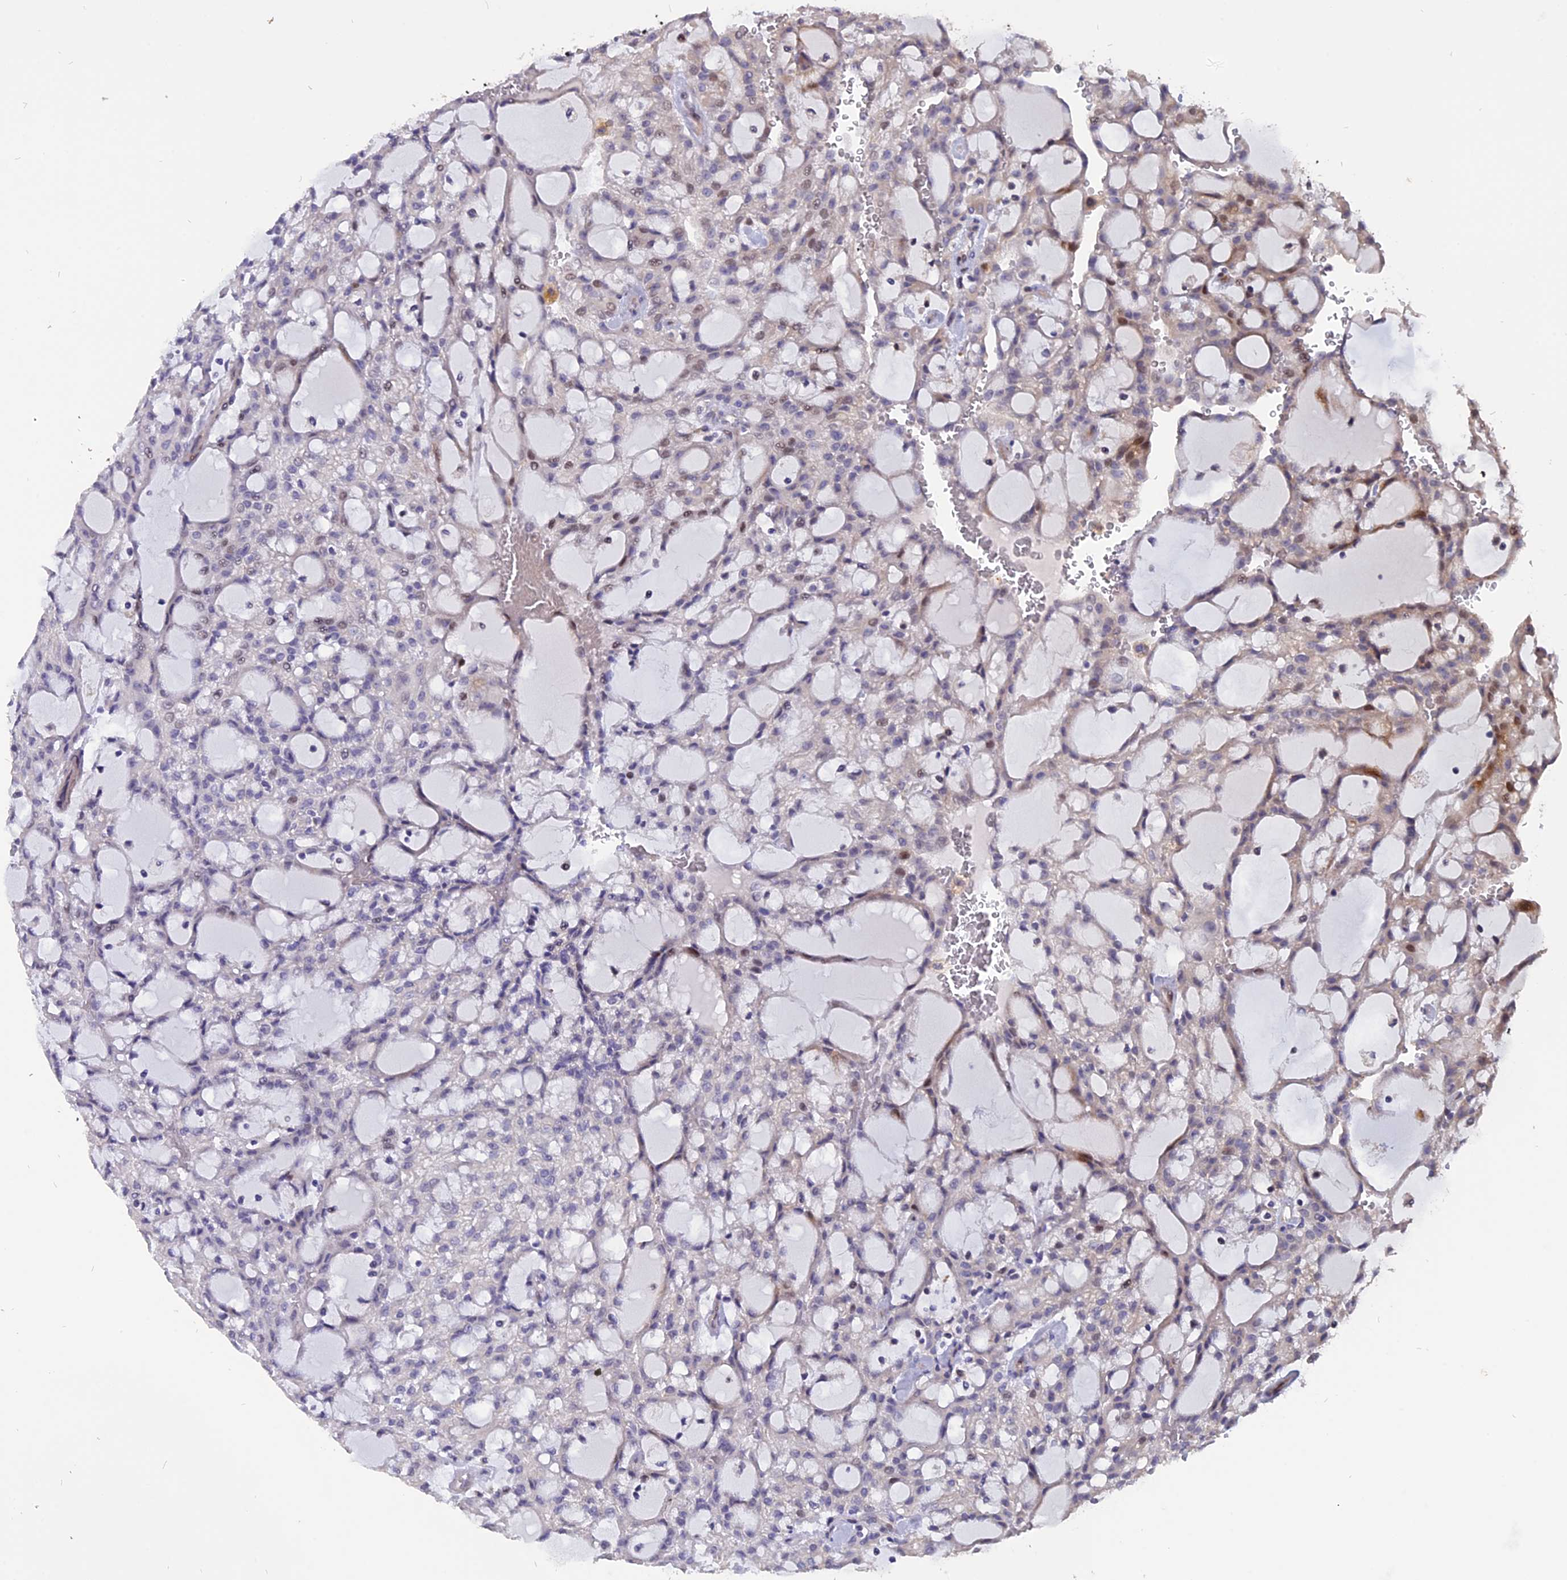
{"staining": {"intensity": "moderate", "quantity": "<25%", "location": "nuclear"}, "tissue": "renal cancer", "cell_type": "Tumor cells", "image_type": "cancer", "snomed": [{"axis": "morphology", "description": "Adenocarcinoma, NOS"}, {"axis": "topography", "description": "Kidney"}], "caption": "Moderate nuclear protein positivity is present in approximately <25% of tumor cells in renal cancer.", "gene": "TMEM263", "patient": {"sex": "male", "age": 63}}